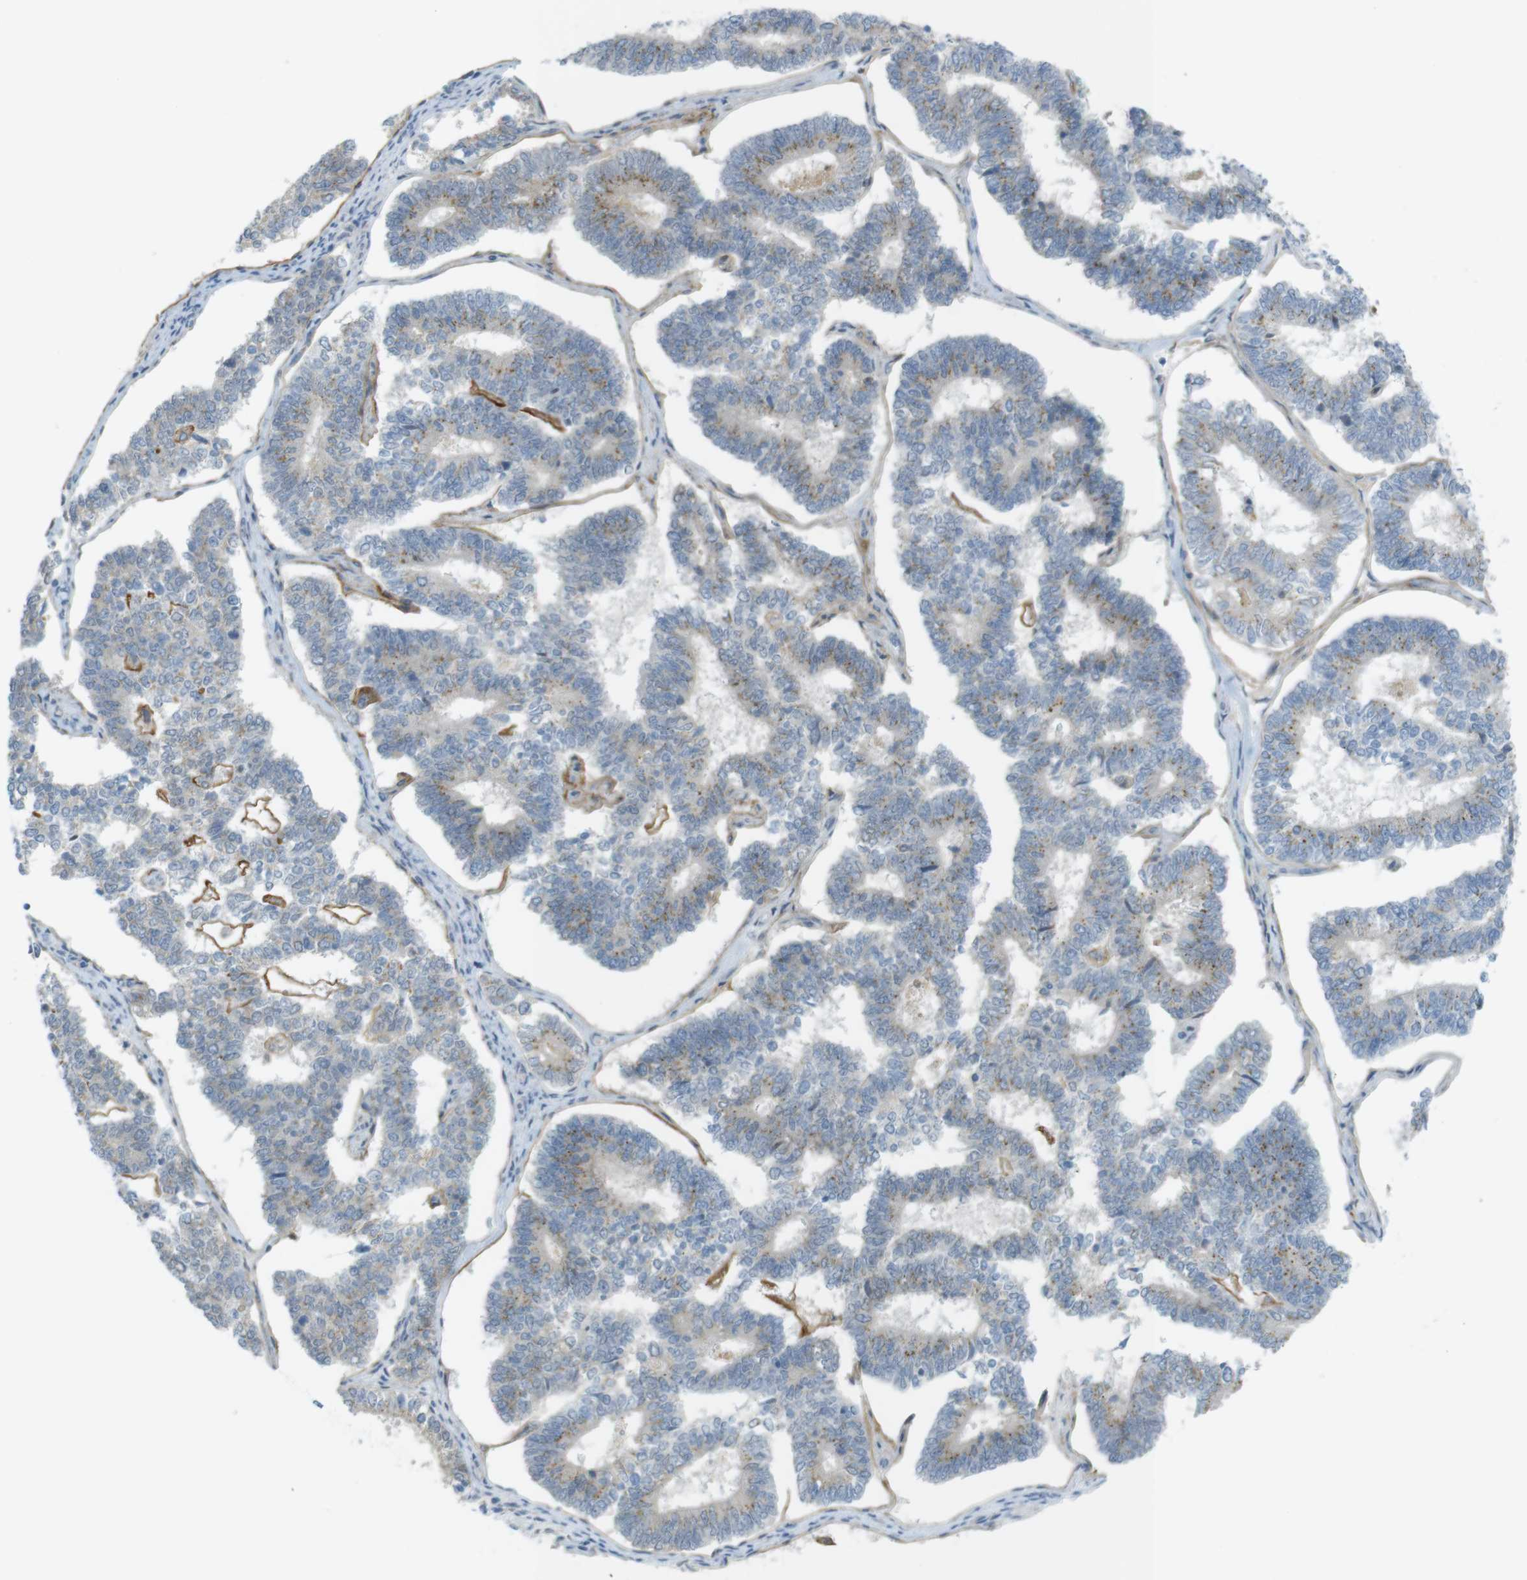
{"staining": {"intensity": "moderate", "quantity": "25%-75%", "location": "cytoplasmic/membranous"}, "tissue": "endometrial cancer", "cell_type": "Tumor cells", "image_type": "cancer", "snomed": [{"axis": "morphology", "description": "Adenocarcinoma, NOS"}, {"axis": "topography", "description": "Endometrium"}], "caption": "IHC histopathology image of human adenocarcinoma (endometrial) stained for a protein (brown), which demonstrates medium levels of moderate cytoplasmic/membranous expression in approximately 25%-75% of tumor cells.", "gene": "UGT8", "patient": {"sex": "female", "age": 70}}